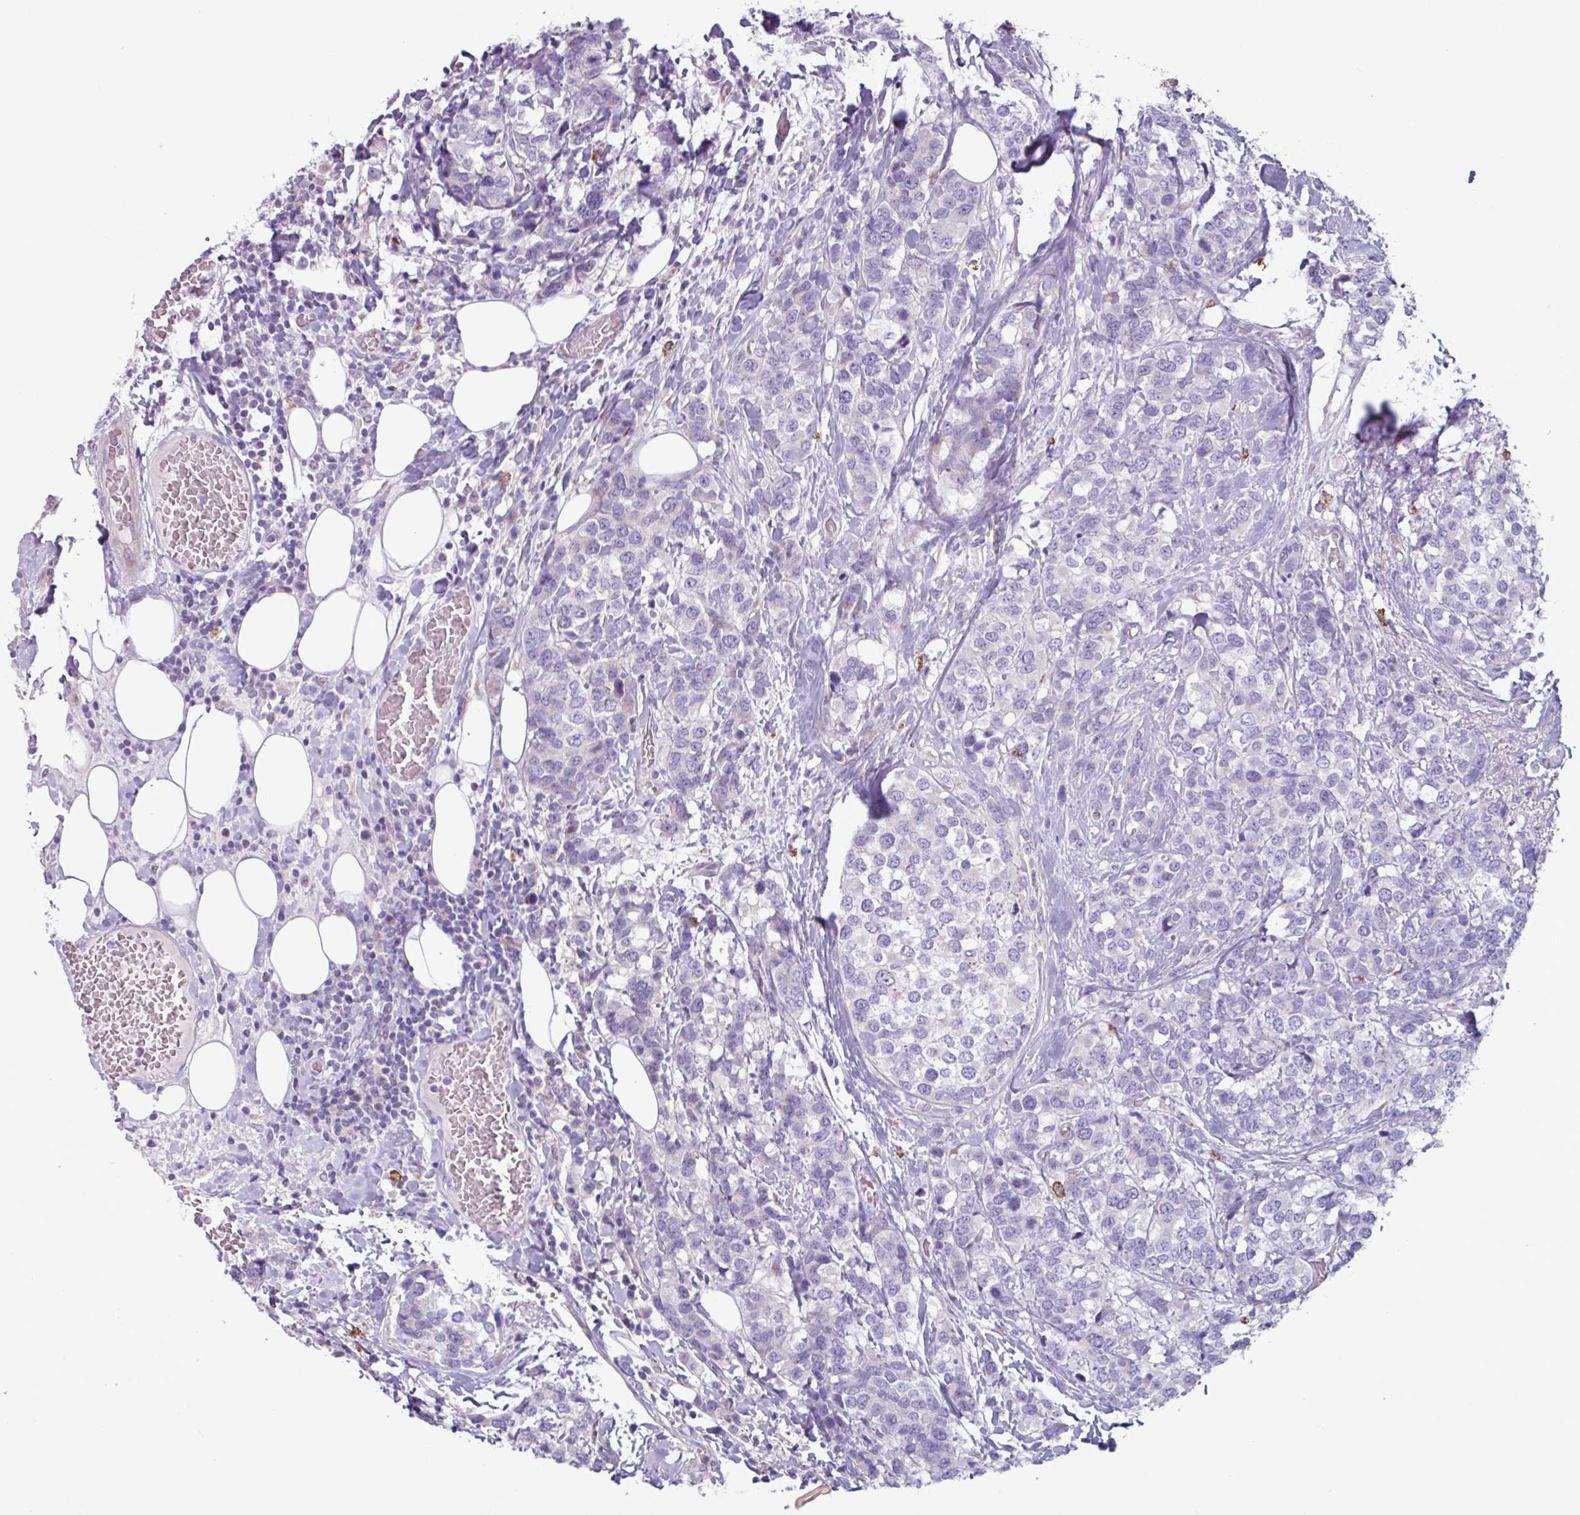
{"staining": {"intensity": "negative", "quantity": "none", "location": "none"}, "tissue": "breast cancer", "cell_type": "Tumor cells", "image_type": "cancer", "snomed": [{"axis": "morphology", "description": "Lobular carcinoma"}, {"axis": "topography", "description": "Breast"}], "caption": "DAB immunohistochemical staining of lobular carcinoma (breast) shows no significant staining in tumor cells.", "gene": "ADGRE1", "patient": {"sex": "female", "age": 59}}